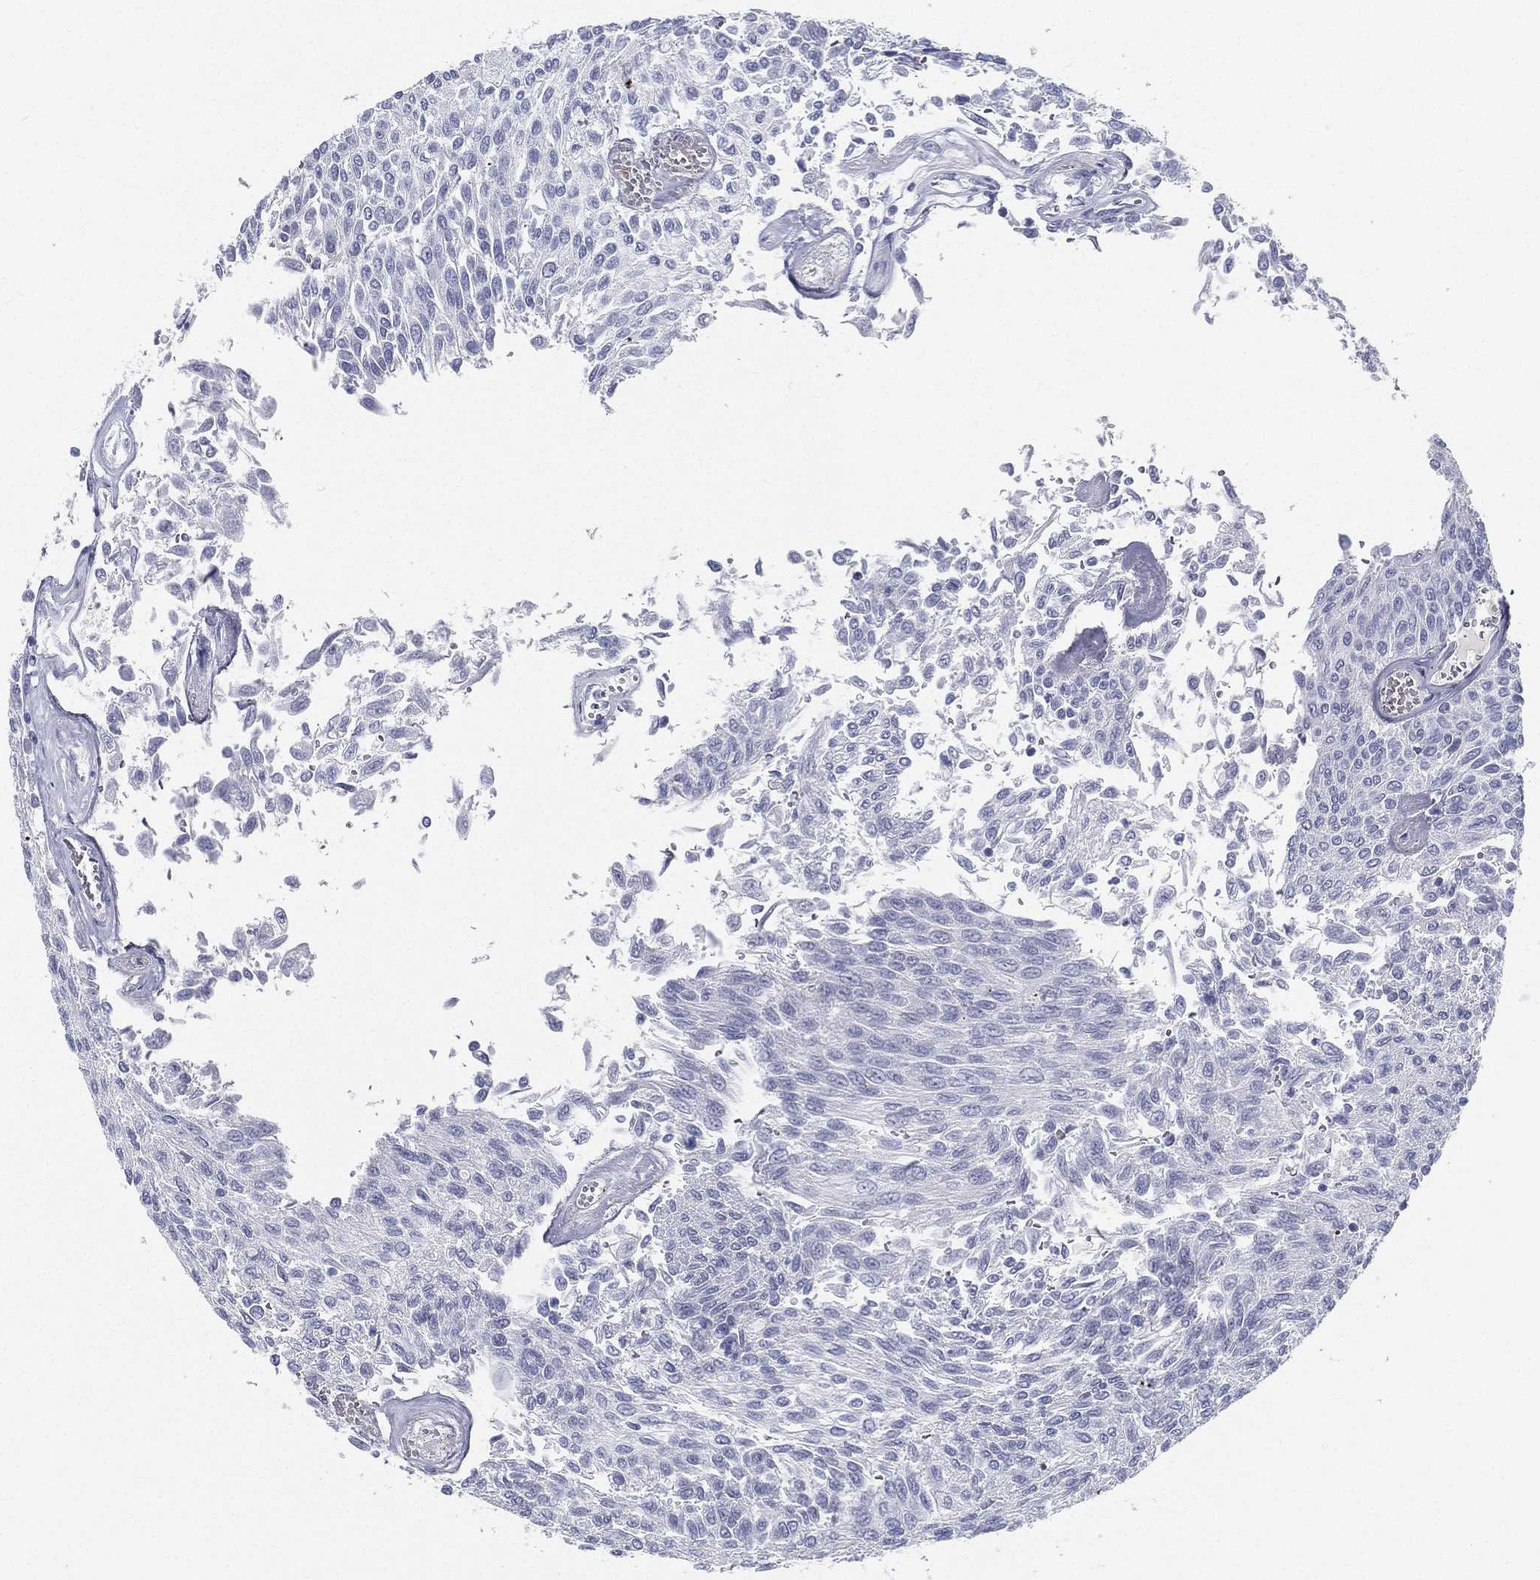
{"staining": {"intensity": "negative", "quantity": "none", "location": "none"}, "tissue": "urothelial cancer", "cell_type": "Tumor cells", "image_type": "cancer", "snomed": [{"axis": "morphology", "description": "Urothelial carcinoma, Low grade"}, {"axis": "topography", "description": "Urinary bladder"}], "caption": "Image shows no protein expression in tumor cells of urothelial cancer tissue. (Brightfield microscopy of DAB IHC at high magnification).", "gene": "SPPL2C", "patient": {"sex": "male", "age": 78}}